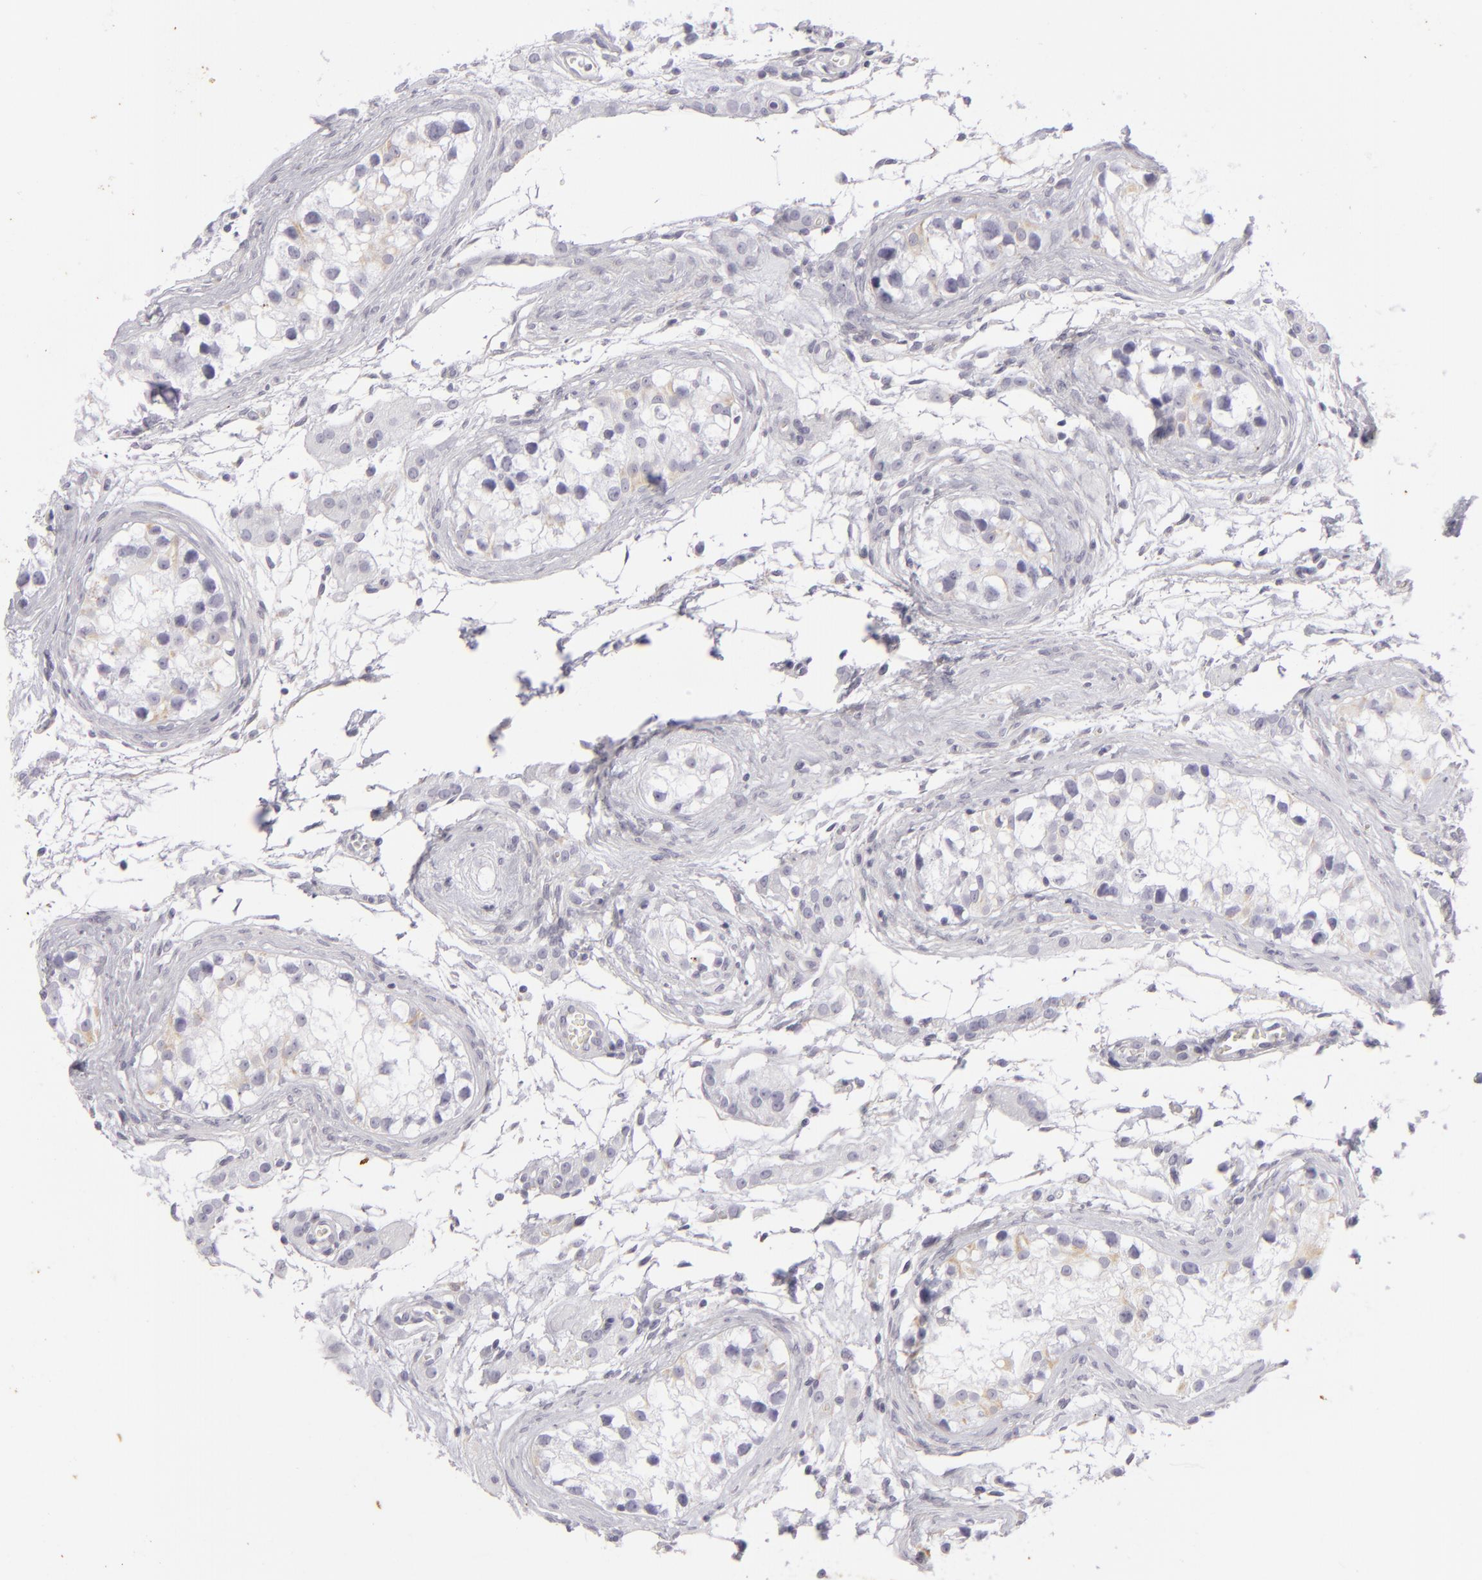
{"staining": {"intensity": "negative", "quantity": "none", "location": "none"}, "tissue": "testis cancer", "cell_type": "Tumor cells", "image_type": "cancer", "snomed": [{"axis": "morphology", "description": "Seminoma, NOS"}, {"axis": "topography", "description": "Testis"}], "caption": "DAB (3,3'-diaminobenzidine) immunohistochemical staining of testis seminoma displays no significant staining in tumor cells. (DAB immunohistochemistry visualized using brightfield microscopy, high magnification).", "gene": "KRT1", "patient": {"sex": "male", "age": 25}}